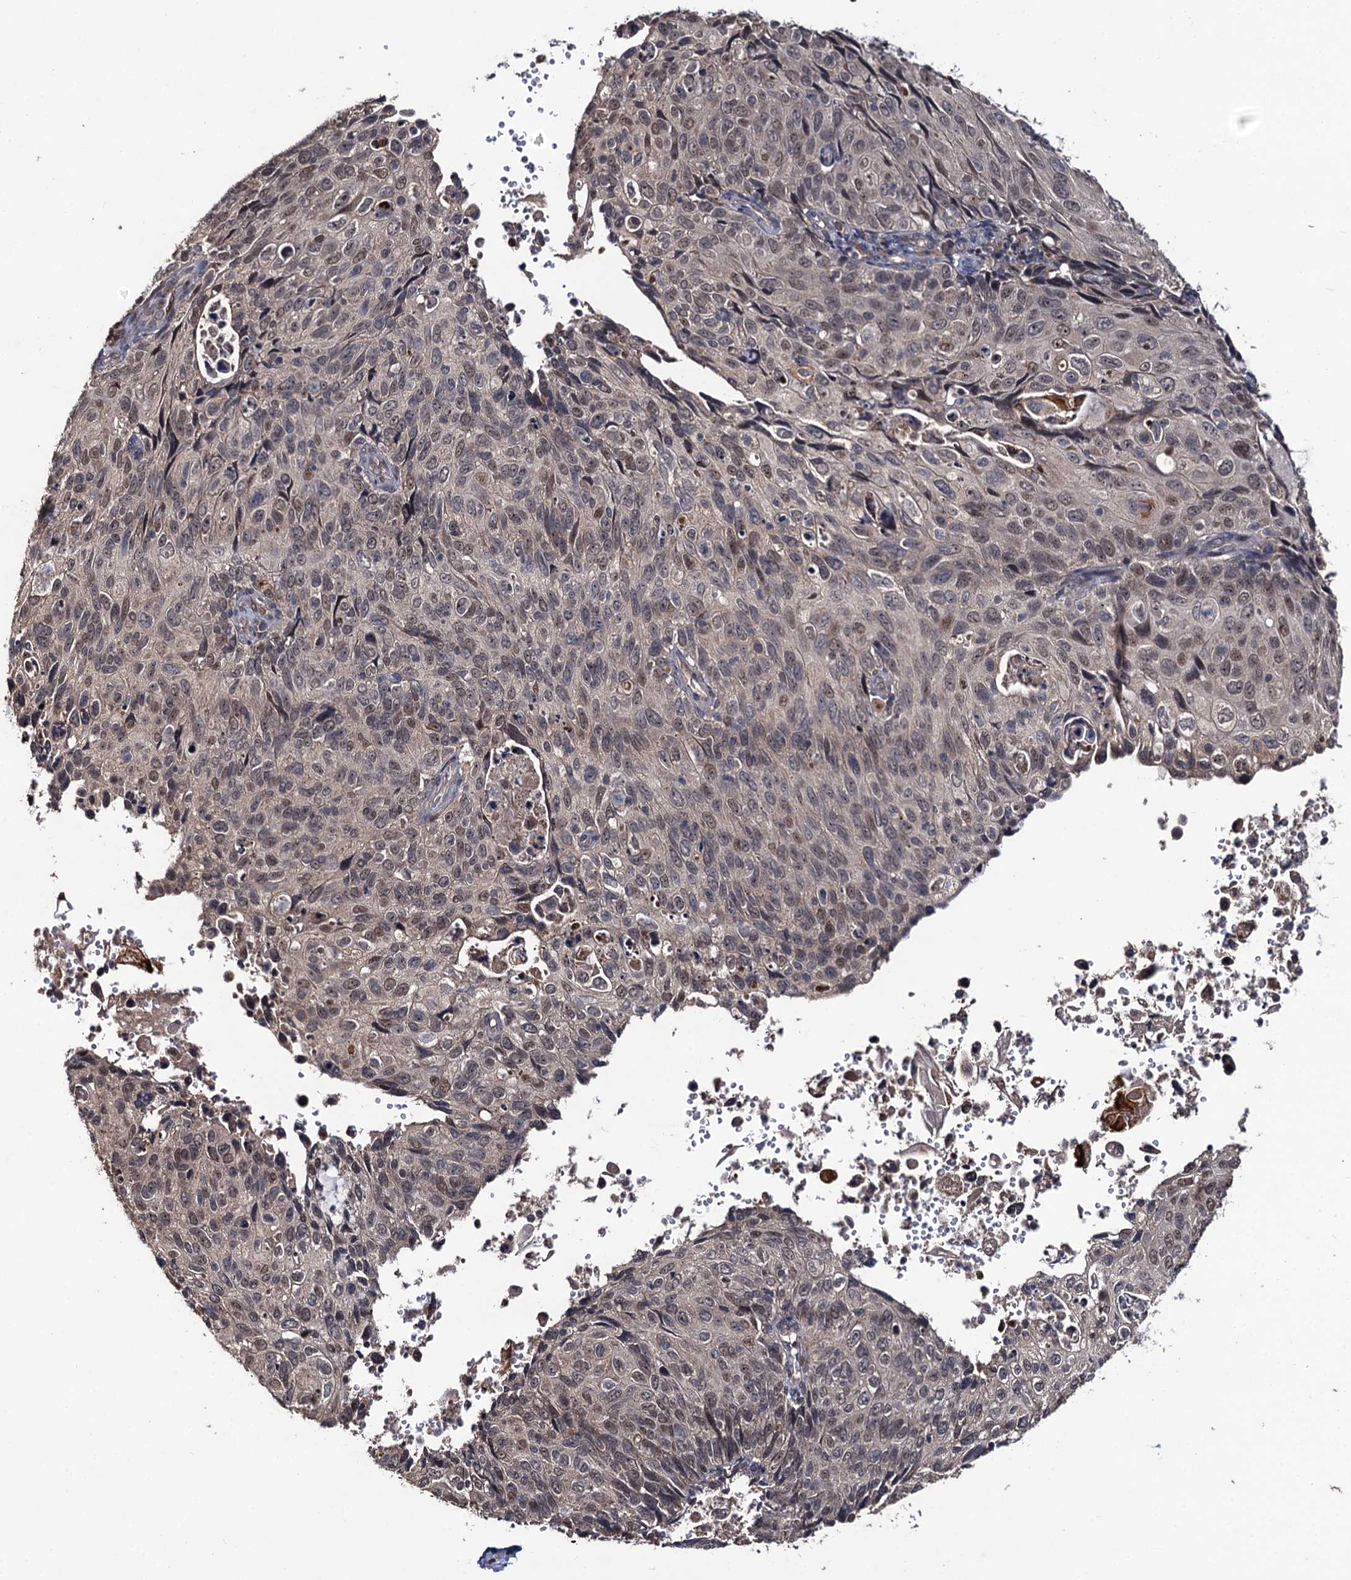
{"staining": {"intensity": "weak", "quantity": "25%-75%", "location": "nuclear"}, "tissue": "cervical cancer", "cell_type": "Tumor cells", "image_type": "cancer", "snomed": [{"axis": "morphology", "description": "Squamous cell carcinoma, NOS"}, {"axis": "topography", "description": "Cervix"}], "caption": "This micrograph reveals IHC staining of human squamous cell carcinoma (cervical), with low weak nuclear staining in about 25%-75% of tumor cells.", "gene": "LRRC63", "patient": {"sex": "female", "age": 70}}